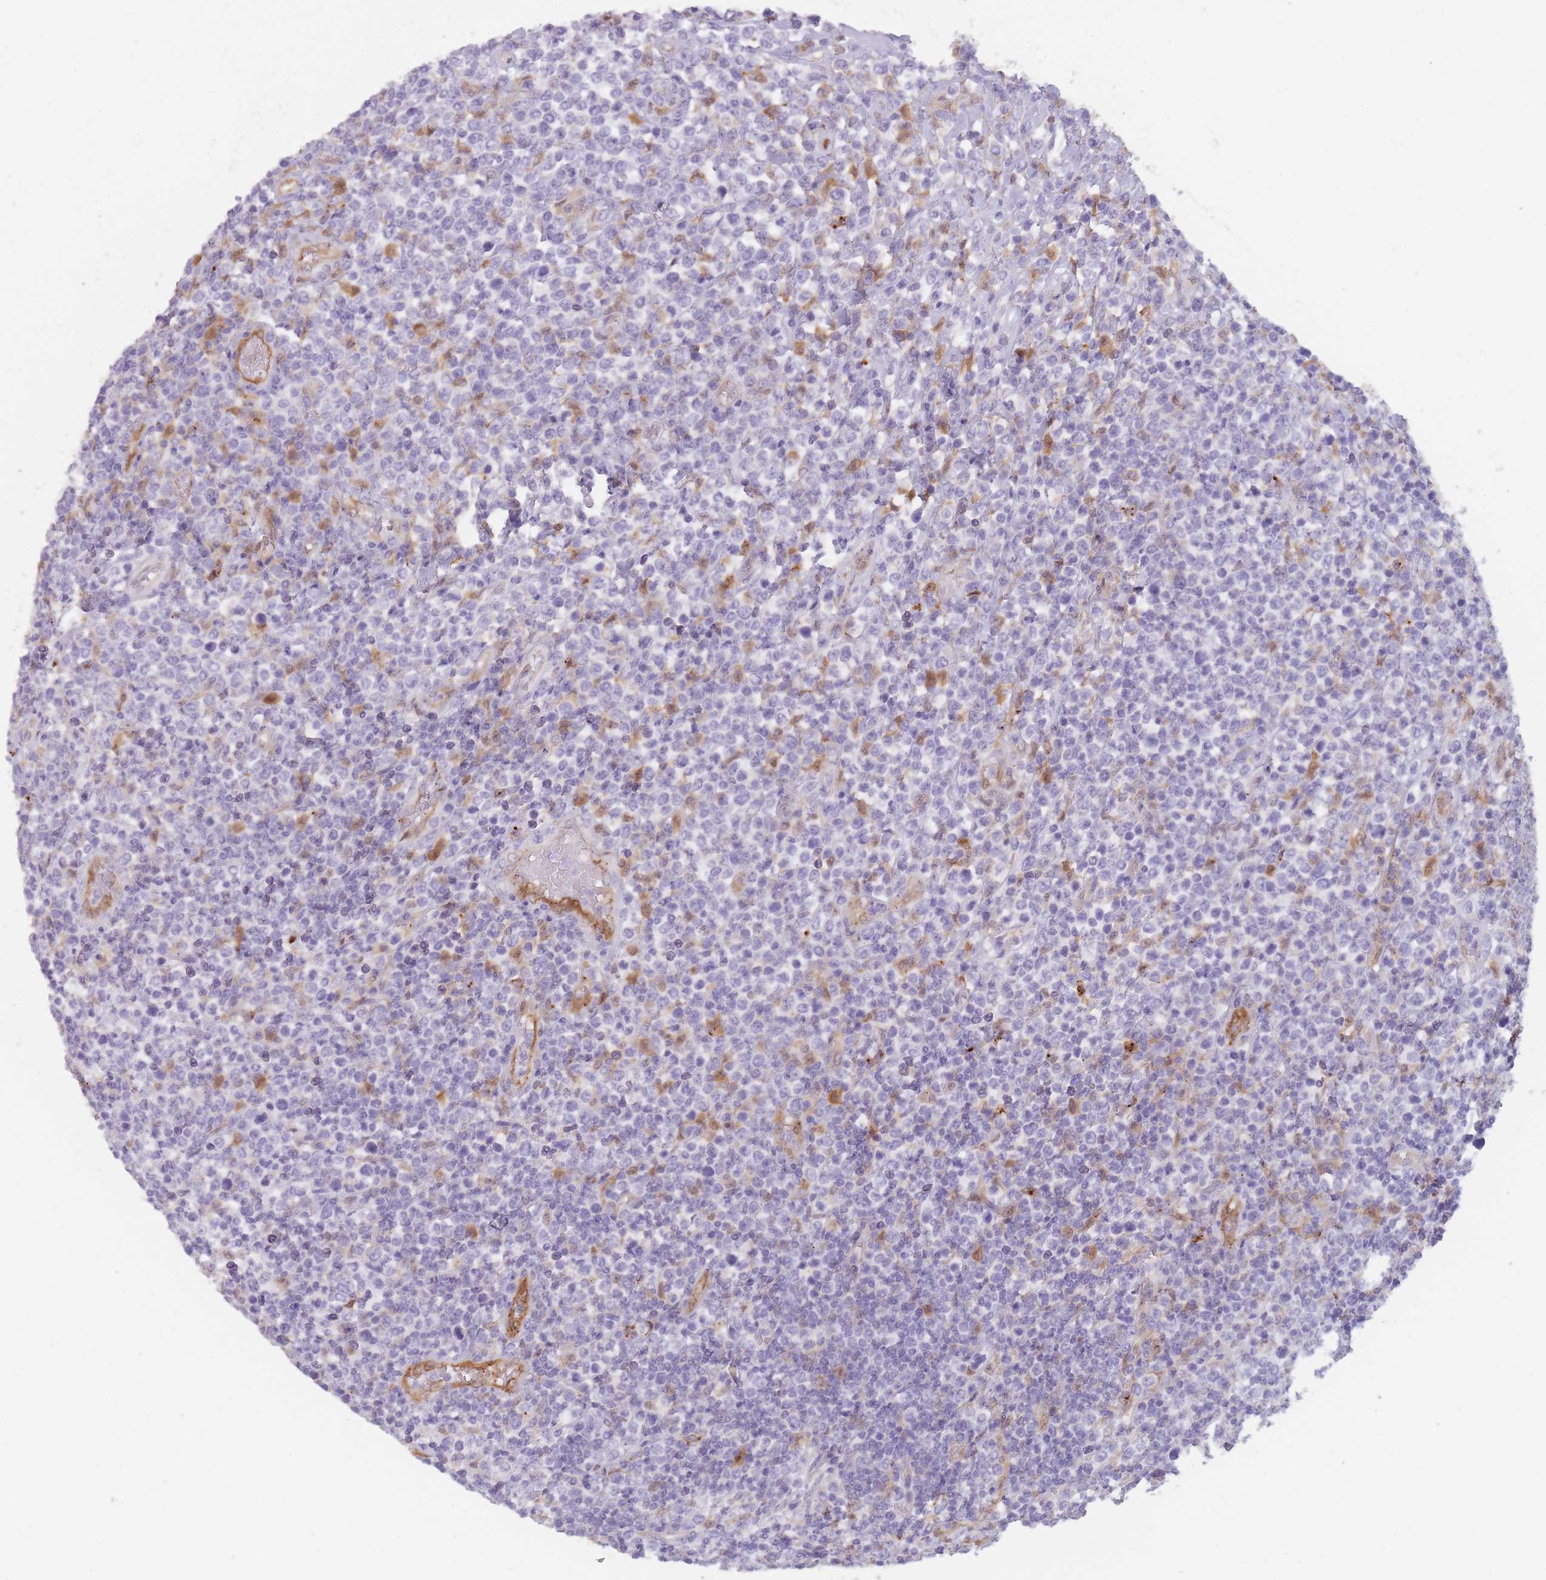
{"staining": {"intensity": "negative", "quantity": "none", "location": "none"}, "tissue": "lymphoma", "cell_type": "Tumor cells", "image_type": "cancer", "snomed": [{"axis": "morphology", "description": "Malignant lymphoma, non-Hodgkin's type, High grade"}, {"axis": "topography", "description": "Soft tissue"}], "caption": "Lymphoma was stained to show a protein in brown. There is no significant positivity in tumor cells.", "gene": "LGALS9", "patient": {"sex": "female", "age": 56}}